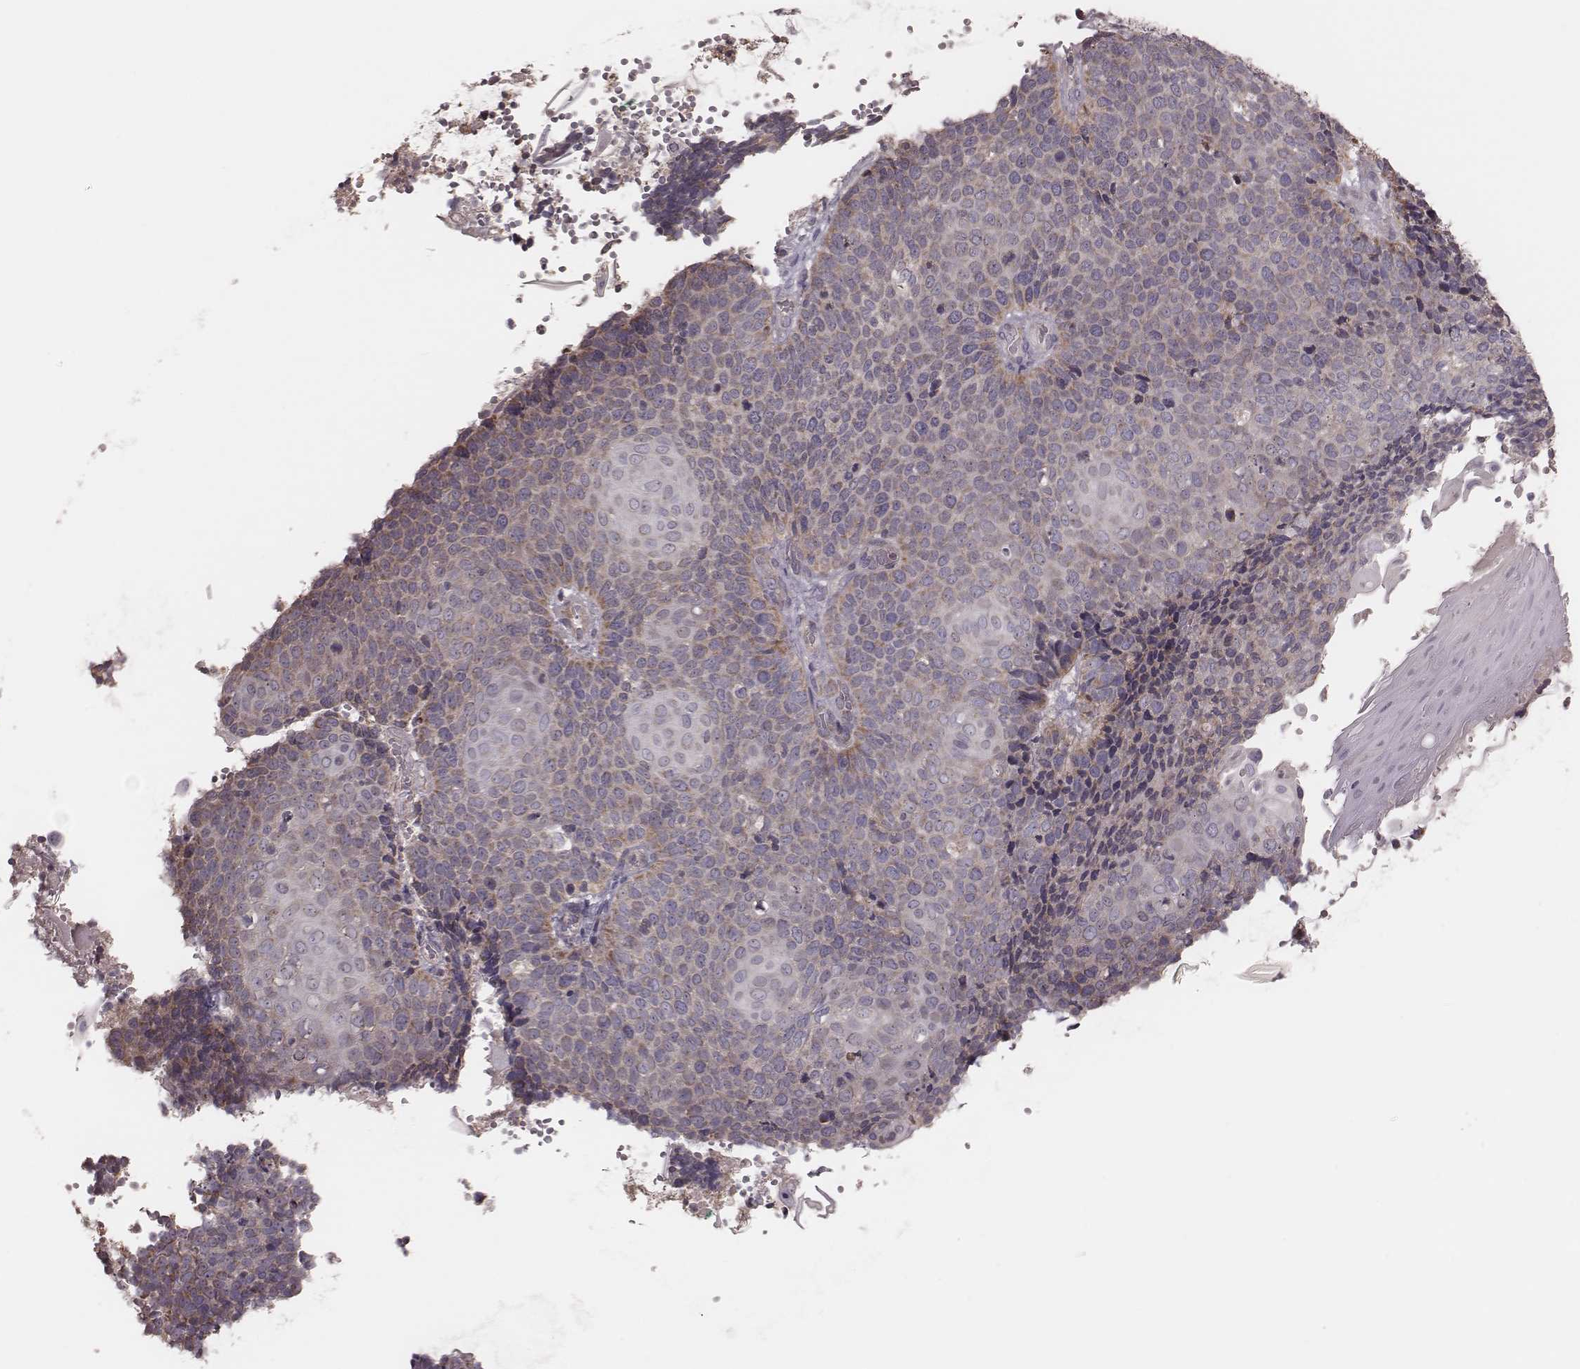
{"staining": {"intensity": "moderate", "quantity": "<25%", "location": "cytoplasmic/membranous"}, "tissue": "cervical cancer", "cell_type": "Tumor cells", "image_type": "cancer", "snomed": [{"axis": "morphology", "description": "Squamous cell carcinoma, NOS"}, {"axis": "topography", "description": "Cervix"}], "caption": "There is low levels of moderate cytoplasmic/membranous staining in tumor cells of cervical cancer, as demonstrated by immunohistochemical staining (brown color).", "gene": "MRPS27", "patient": {"sex": "female", "age": 39}}